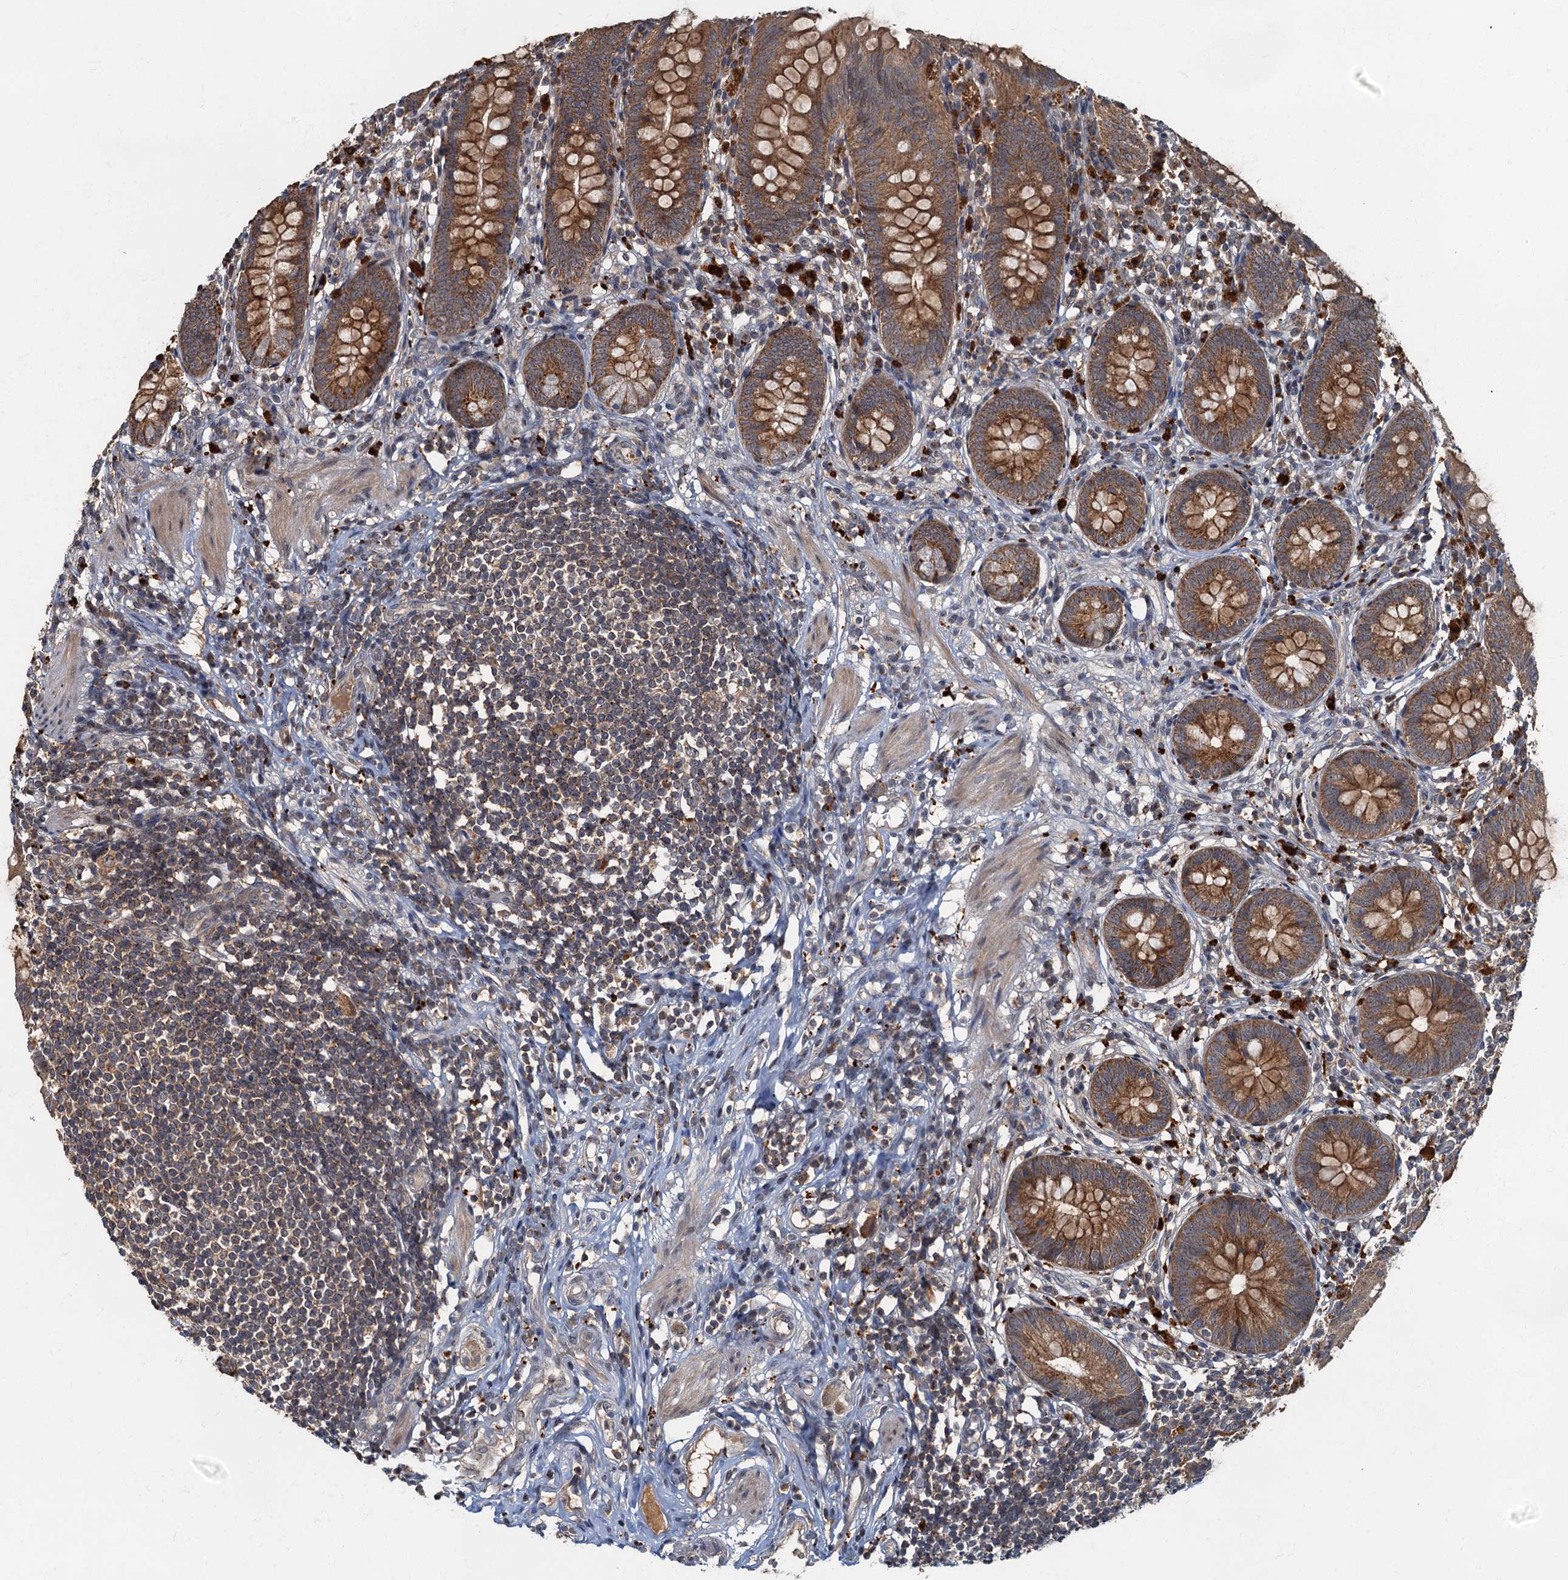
{"staining": {"intensity": "moderate", "quantity": ">75%", "location": "cytoplasmic/membranous"}, "tissue": "appendix", "cell_type": "Glandular cells", "image_type": "normal", "snomed": [{"axis": "morphology", "description": "Normal tissue, NOS"}, {"axis": "topography", "description": "Appendix"}], "caption": "Glandular cells show medium levels of moderate cytoplasmic/membranous staining in about >75% of cells in unremarkable human appendix. The staining is performed using DAB (3,3'-diaminobenzidine) brown chromogen to label protein expression. The nuclei are counter-stained blue using hematoxylin.", "gene": "WDCP", "patient": {"sex": "female", "age": 62}}